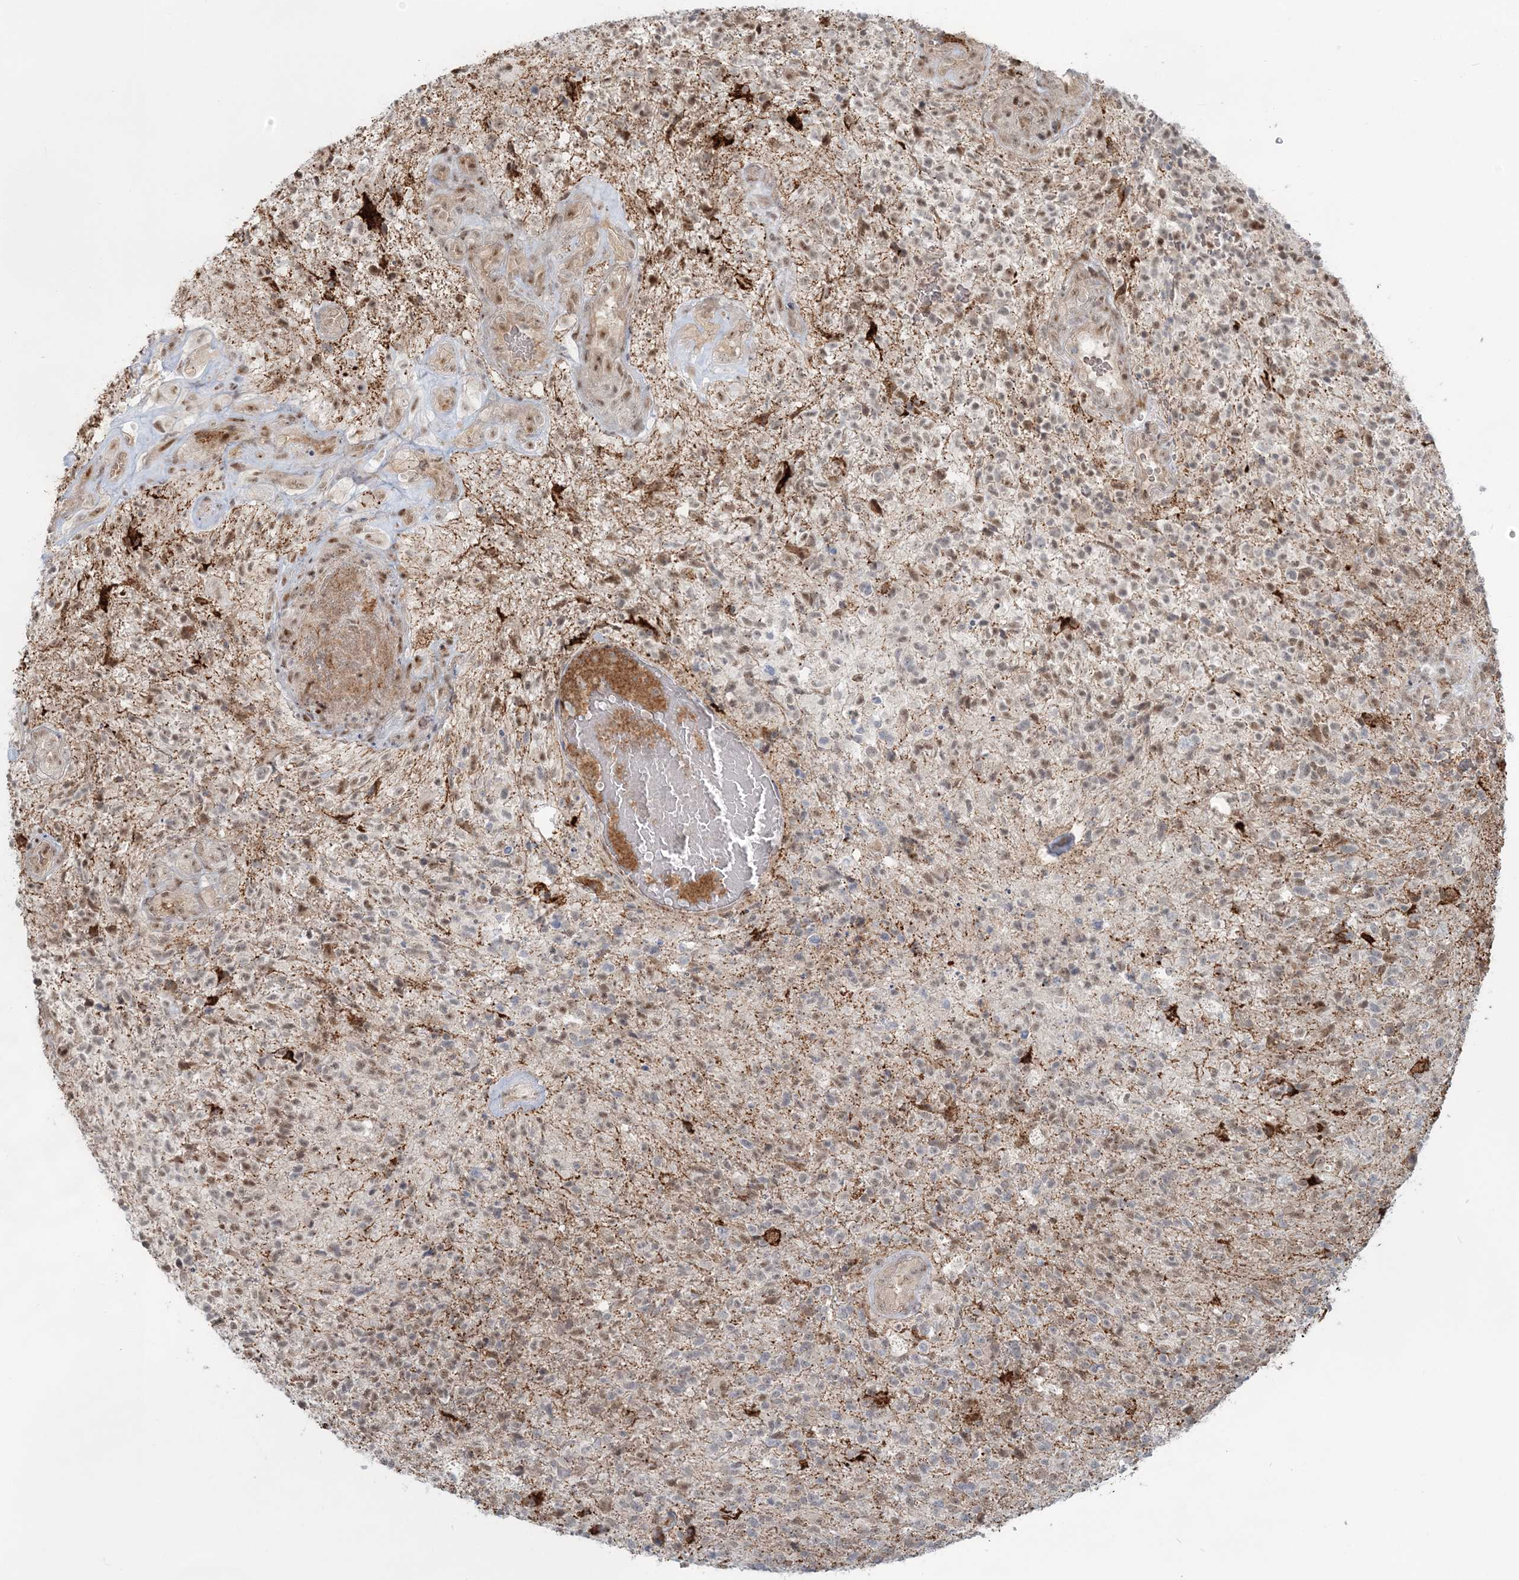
{"staining": {"intensity": "weak", "quantity": "25%-75%", "location": "nuclear"}, "tissue": "glioma", "cell_type": "Tumor cells", "image_type": "cancer", "snomed": [{"axis": "morphology", "description": "Glioma, malignant, High grade"}, {"axis": "topography", "description": "Brain"}], "caption": "Glioma stained with immunohistochemistry (IHC) displays weak nuclear positivity in about 25%-75% of tumor cells.", "gene": "SH3PXD2A", "patient": {"sex": "male", "age": 56}}